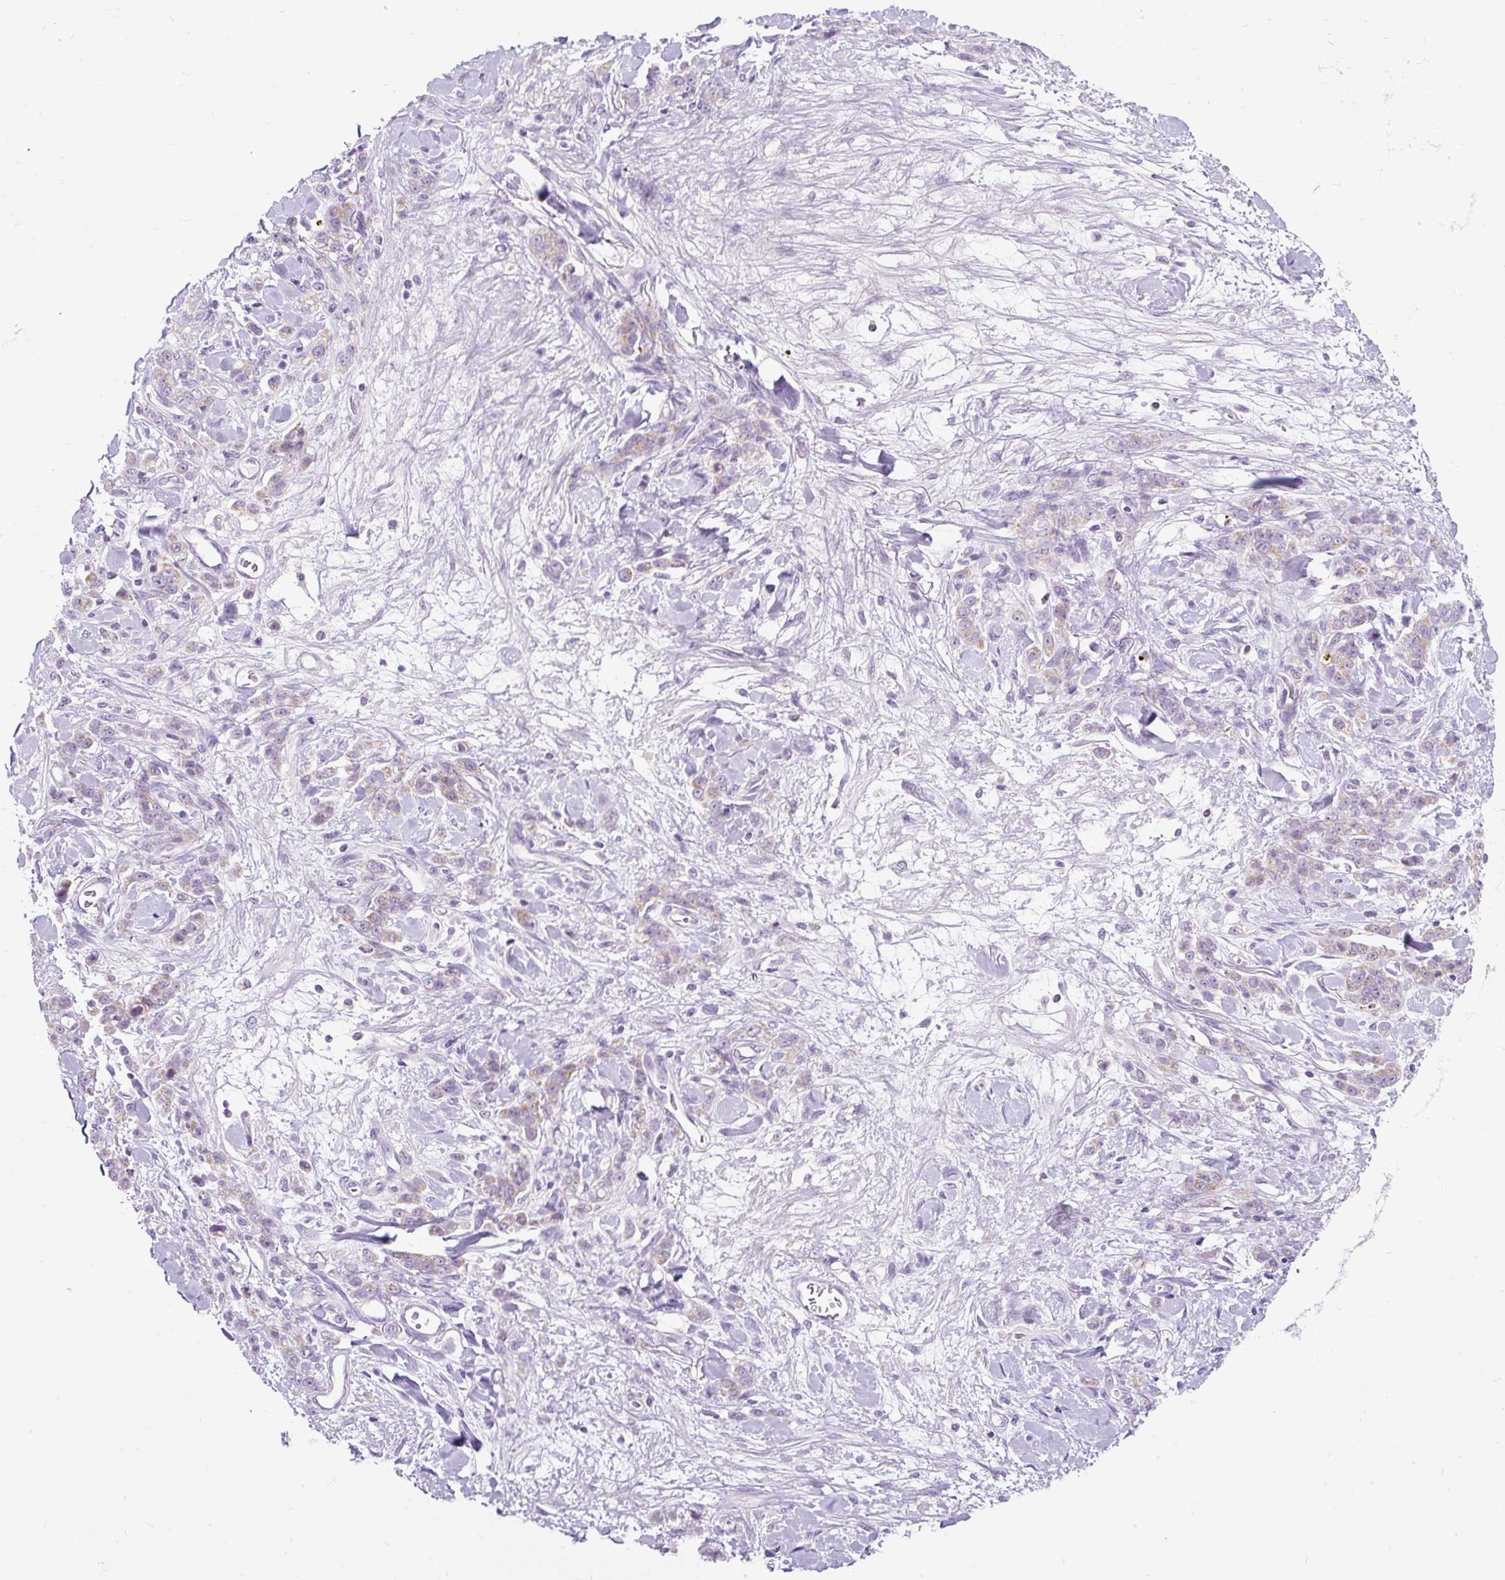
{"staining": {"intensity": "weak", "quantity": "25%-75%", "location": "cytoplasmic/membranous"}, "tissue": "stomach cancer", "cell_type": "Tumor cells", "image_type": "cancer", "snomed": [{"axis": "morphology", "description": "Normal tissue, NOS"}, {"axis": "morphology", "description": "Adenocarcinoma, NOS"}, {"axis": "topography", "description": "Stomach"}], "caption": "Immunohistochemistry (IHC) histopathology image of neoplastic tissue: human stomach adenocarcinoma stained using immunohistochemistry demonstrates low levels of weak protein expression localized specifically in the cytoplasmic/membranous of tumor cells, appearing as a cytoplasmic/membranous brown color.", "gene": "FMC1", "patient": {"sex": "male", "age": 82}}